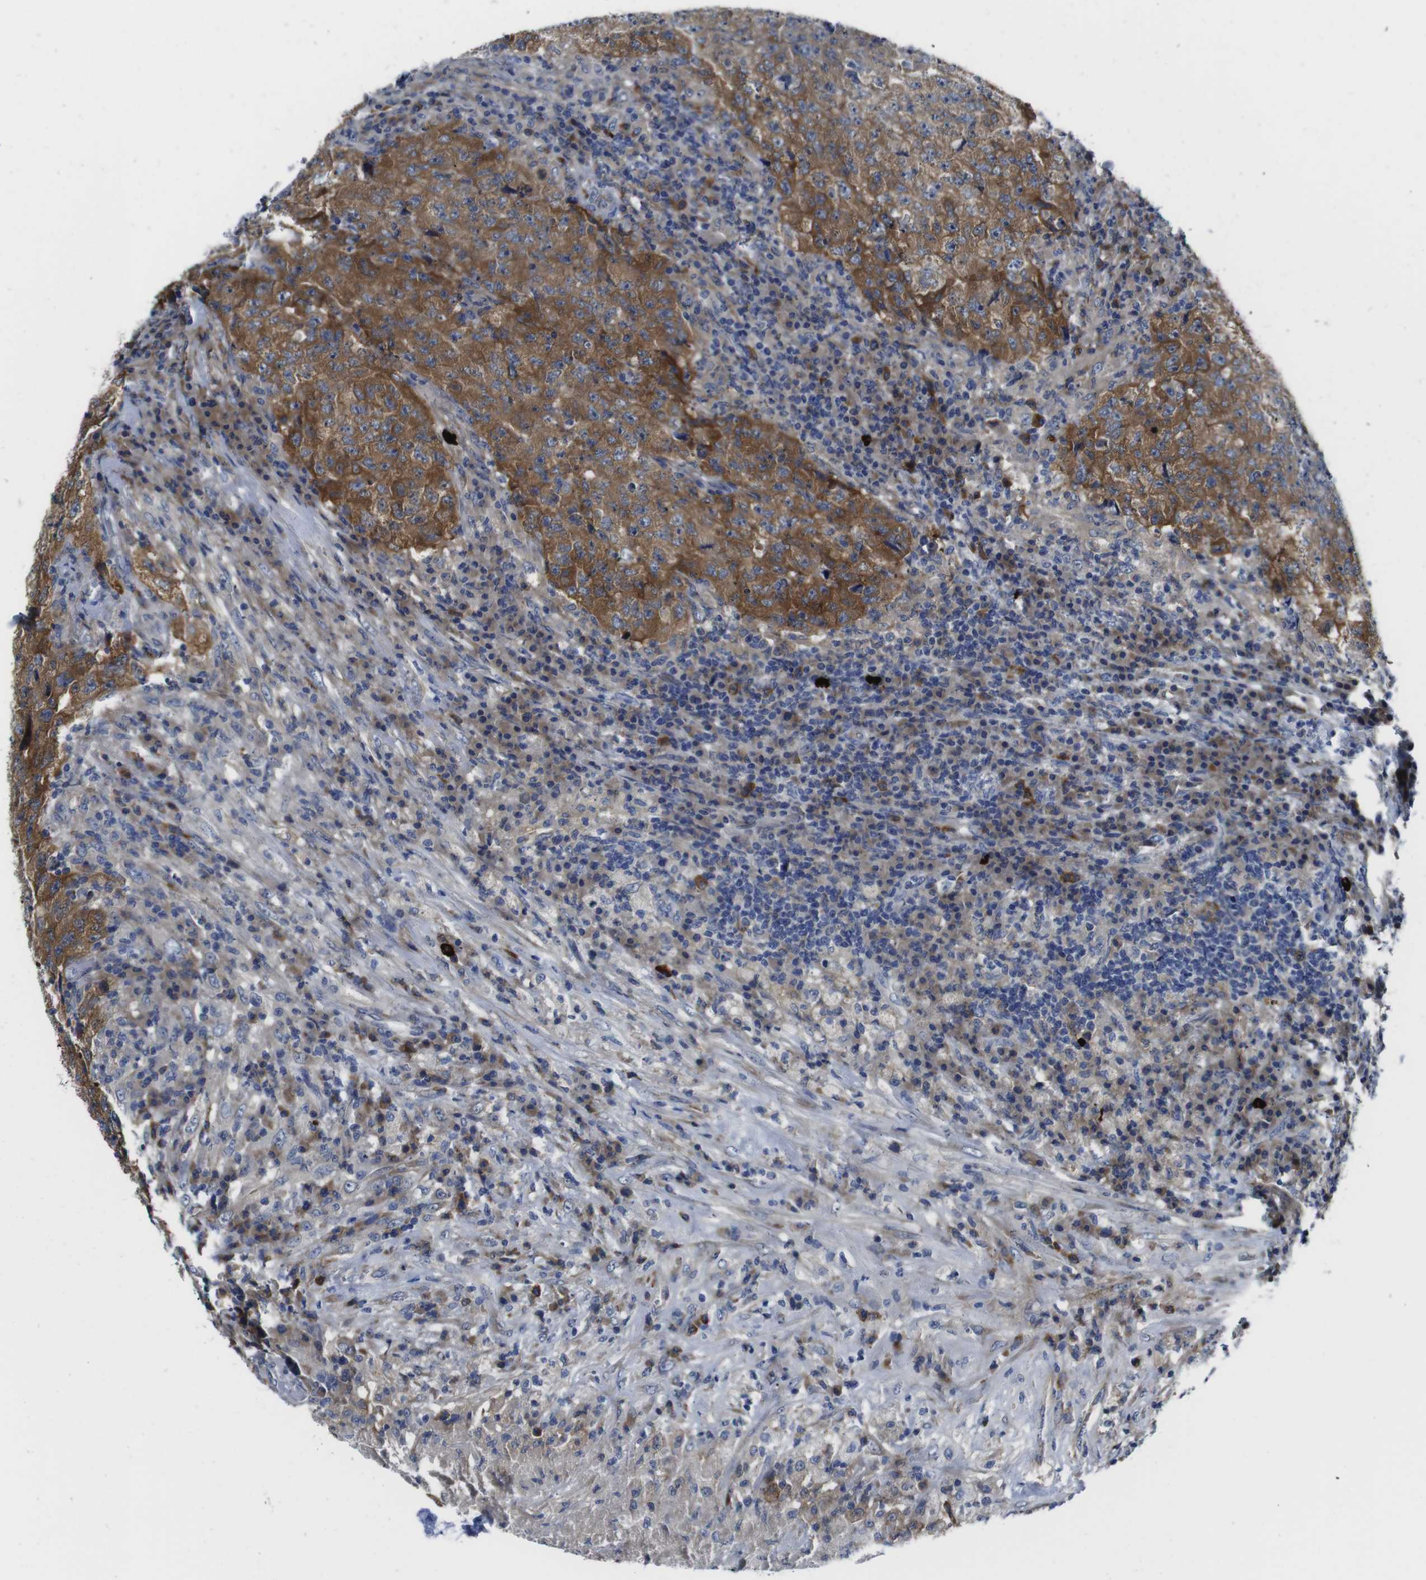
{"staining": {"intensity": "strong", "quantity": ">75%", "location": "cytoplasmic/membranous"}, "tissue": "testis cancer", "cell_type": "Tumor cells", "image_type": "cancer", "snomed": [{"axis": "morphology", "description": "Necrosis, NOS"}, {"axis": "morphology", "description": "Carcinoma, Embryonal, NOS"}, {"axis": "topography", "description": "Testis"}], "caption": "High-power microscopy captured an IHC image of testis embryonal carcinoma, revealing strong cytoplasmic/membranous positivity in about >75% of tumor cells.", "gene": "EIF4A1", "patient": {"sex": "male", "age": 19}}